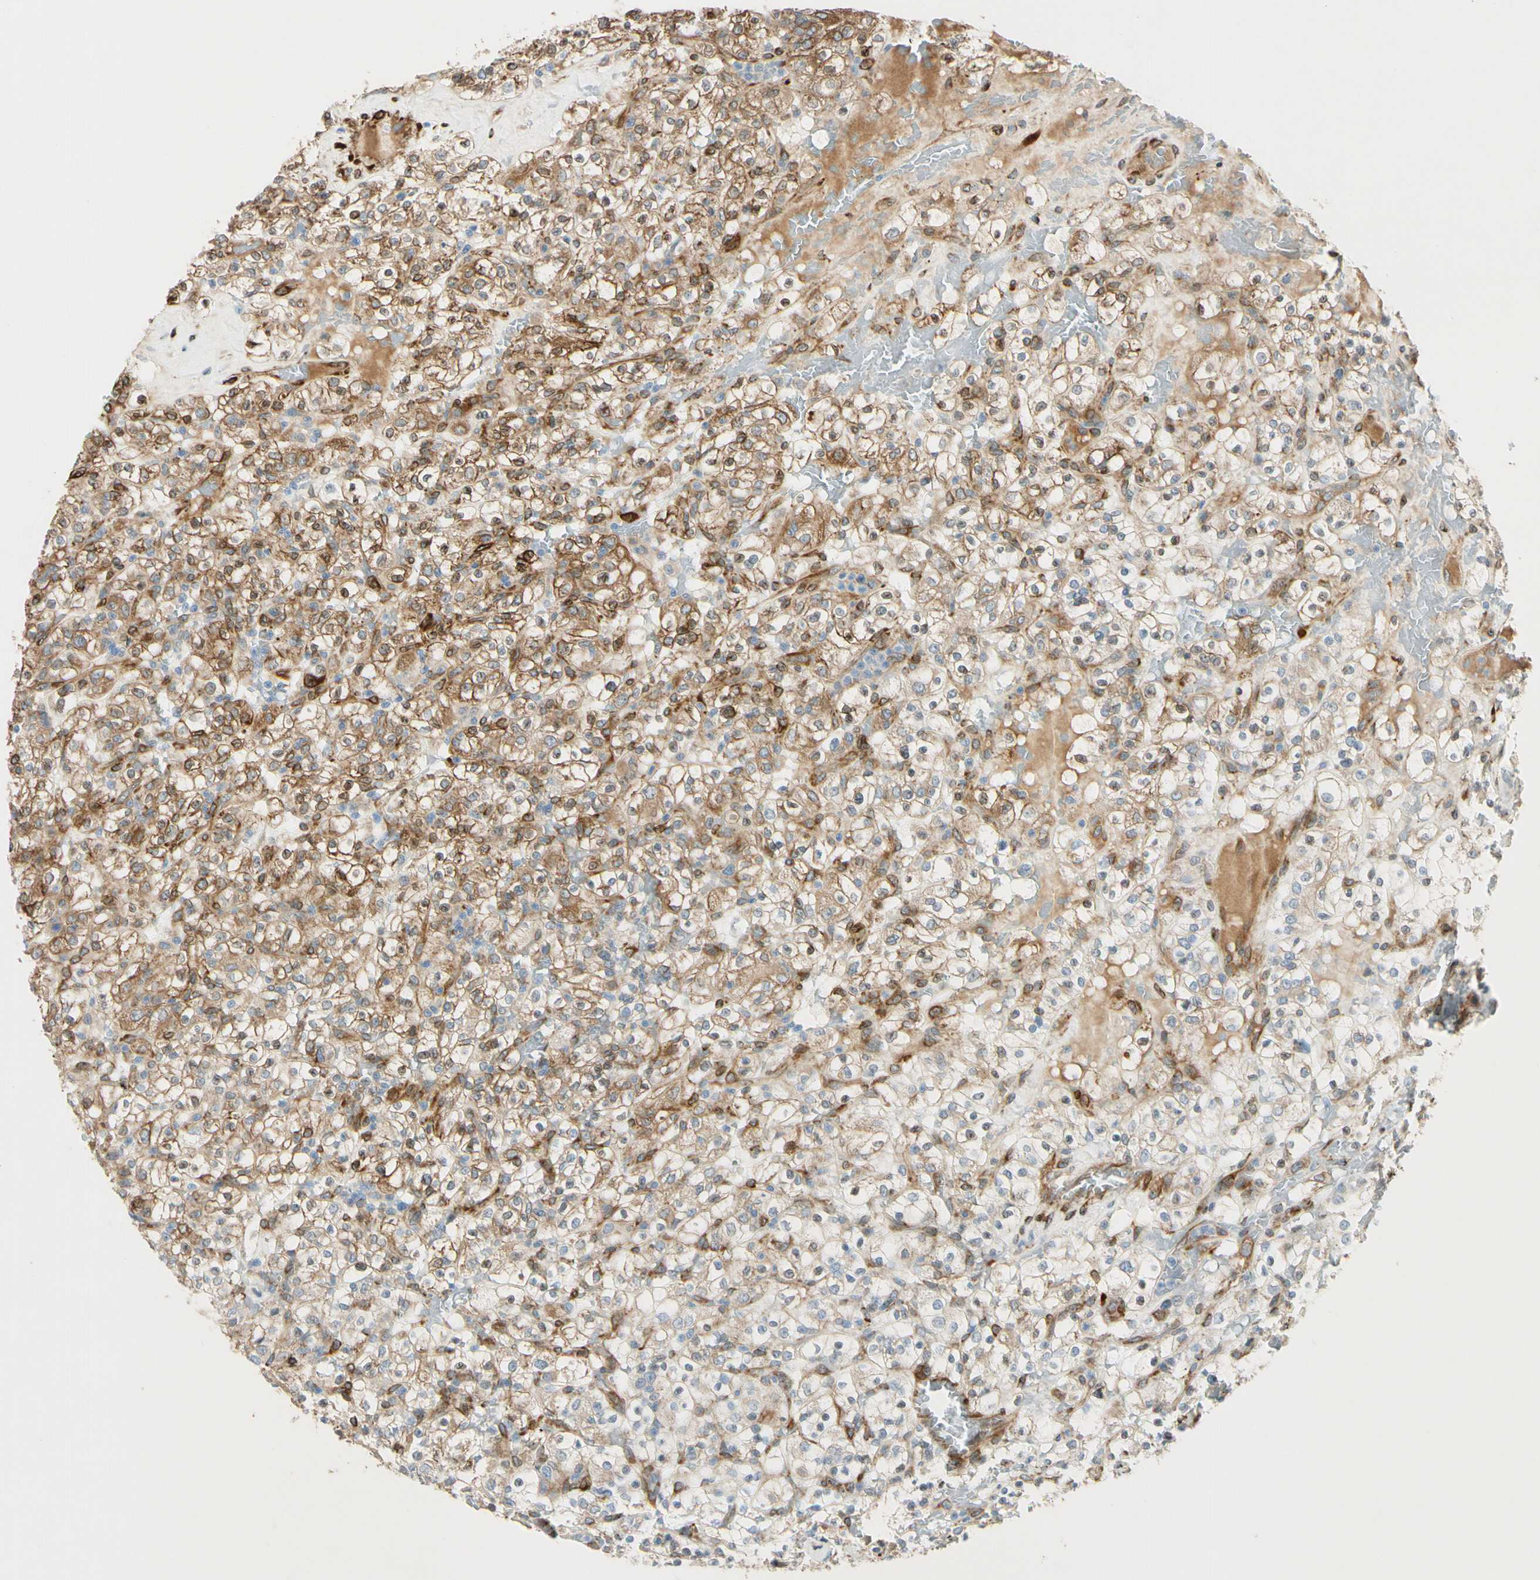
{"staining": {"intensity": "moderate", "quantity": "25%-75%", "location": "cytoplasmic/membranous"}, "tissue": "renal cancer", "cell_type": "Tumor cells", "image_type": "cancer", "snomed": [{"axis": "morphology", "description": "Normal tissue, NOS"}, {"axis": "morphology", "description": "Adenocarcinoma, NOS"}, {"axis": "topography", "description": "Kidney"}], "caption": "Adenocarcinoma (renal) tissue displays moderate cytoplasmic/membranous staining in about 25%-75% of tumor cells", "gene": "FKBP7", "patient": {"sex": "female", "age": 72}}